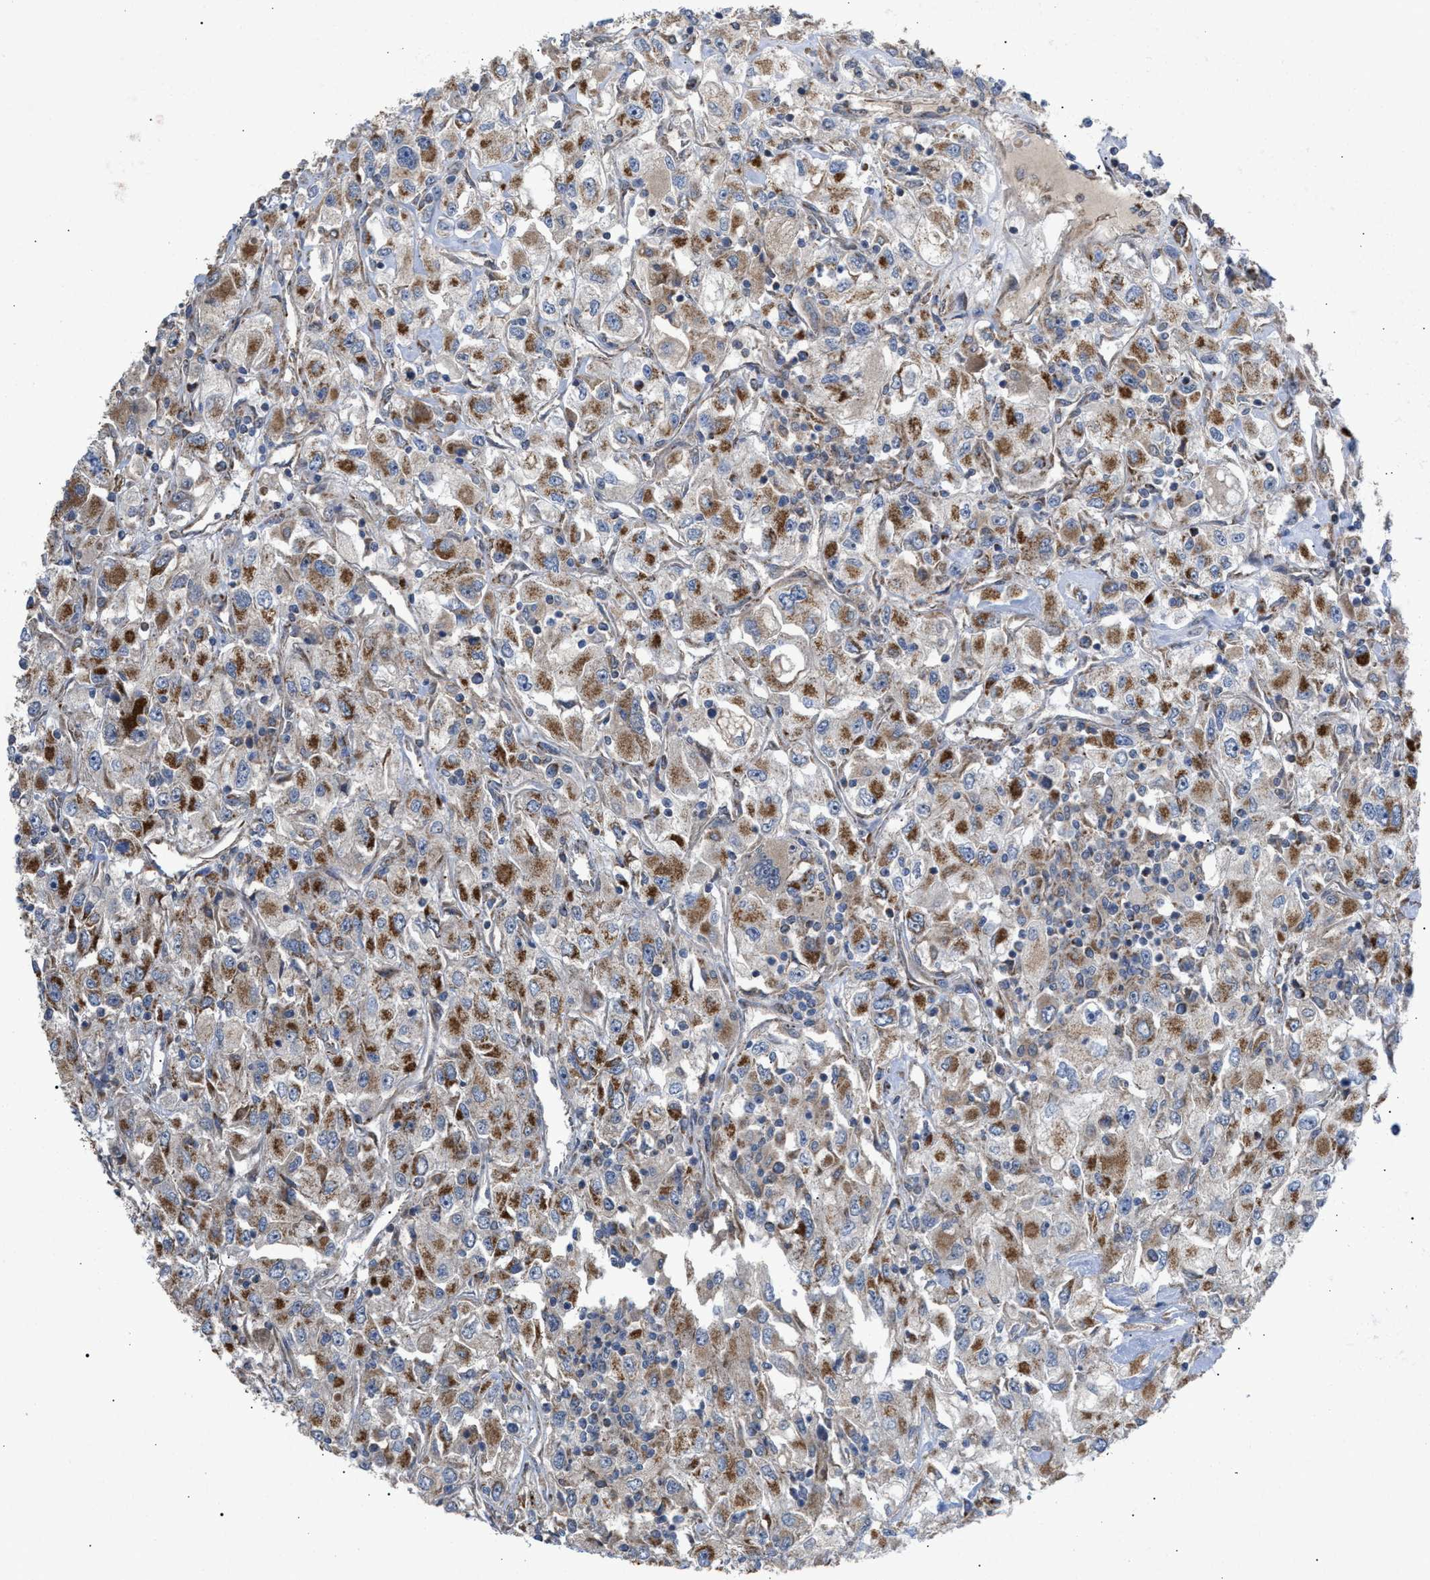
{"staining": {"intensity": "moderate", "quantity": ">75%", "location": "cytoplasmic/membranous"}, "tissue": "renal cancer", "cell_type": "Tumor cells", "image_type": "cancer", "snomed": [{"axis": "morphology", "description": "Adenocarcinoma, NOS"}, {"axis": "topography", "description": "Kidney"}], "caption": "There is medium levels of moderate cytoplasmic/membranous positivity in tumor cells of renal adenocarcinoma, as demonstrated by immunohistochemical staining (brown color).", "gene": "TACO1", "patient": {"sex": "female", "age": 52}}